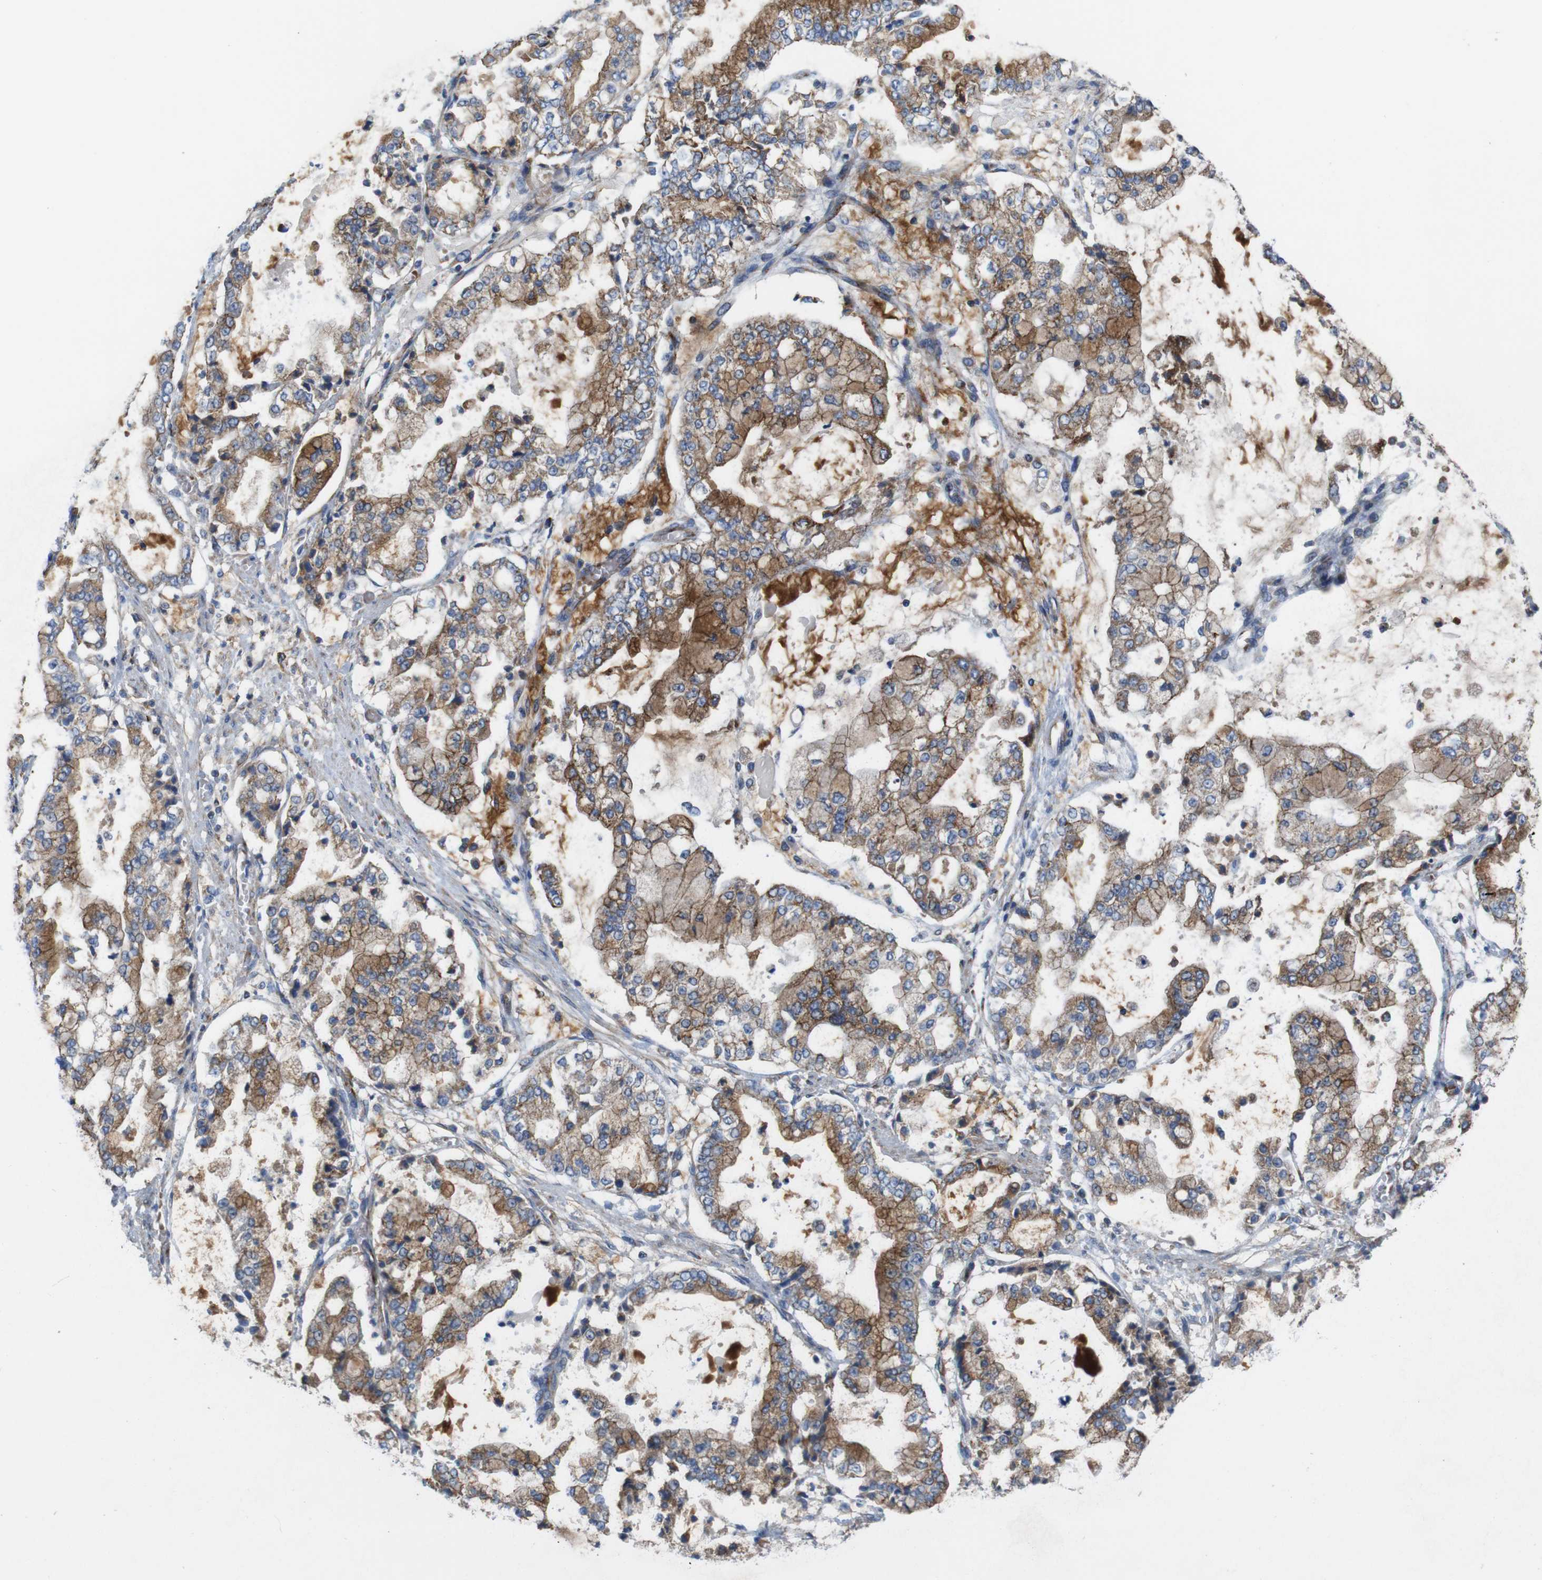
{"staining": {"intensity": "moderate", "quantity": ">75%", "location": "cytoplasmic/membranous"}, "tissue": "stomach cancer", "cell_type": "Tumor cells", "image_type": "cancer", "snomed": [{"axis": "morphology", "description": "Adenocarcinoma, NOS"}, {"axis": "topography", "description": "Stomach"}], "caption": "The micrograph displays staining of adenocarcinoma (stomach), revealing moderate cytoplasmic/membranous protein expression (brown color) within tumor cells.", "gene": "EFCAB14", "patient": {"sex": "male", "age": 76}}